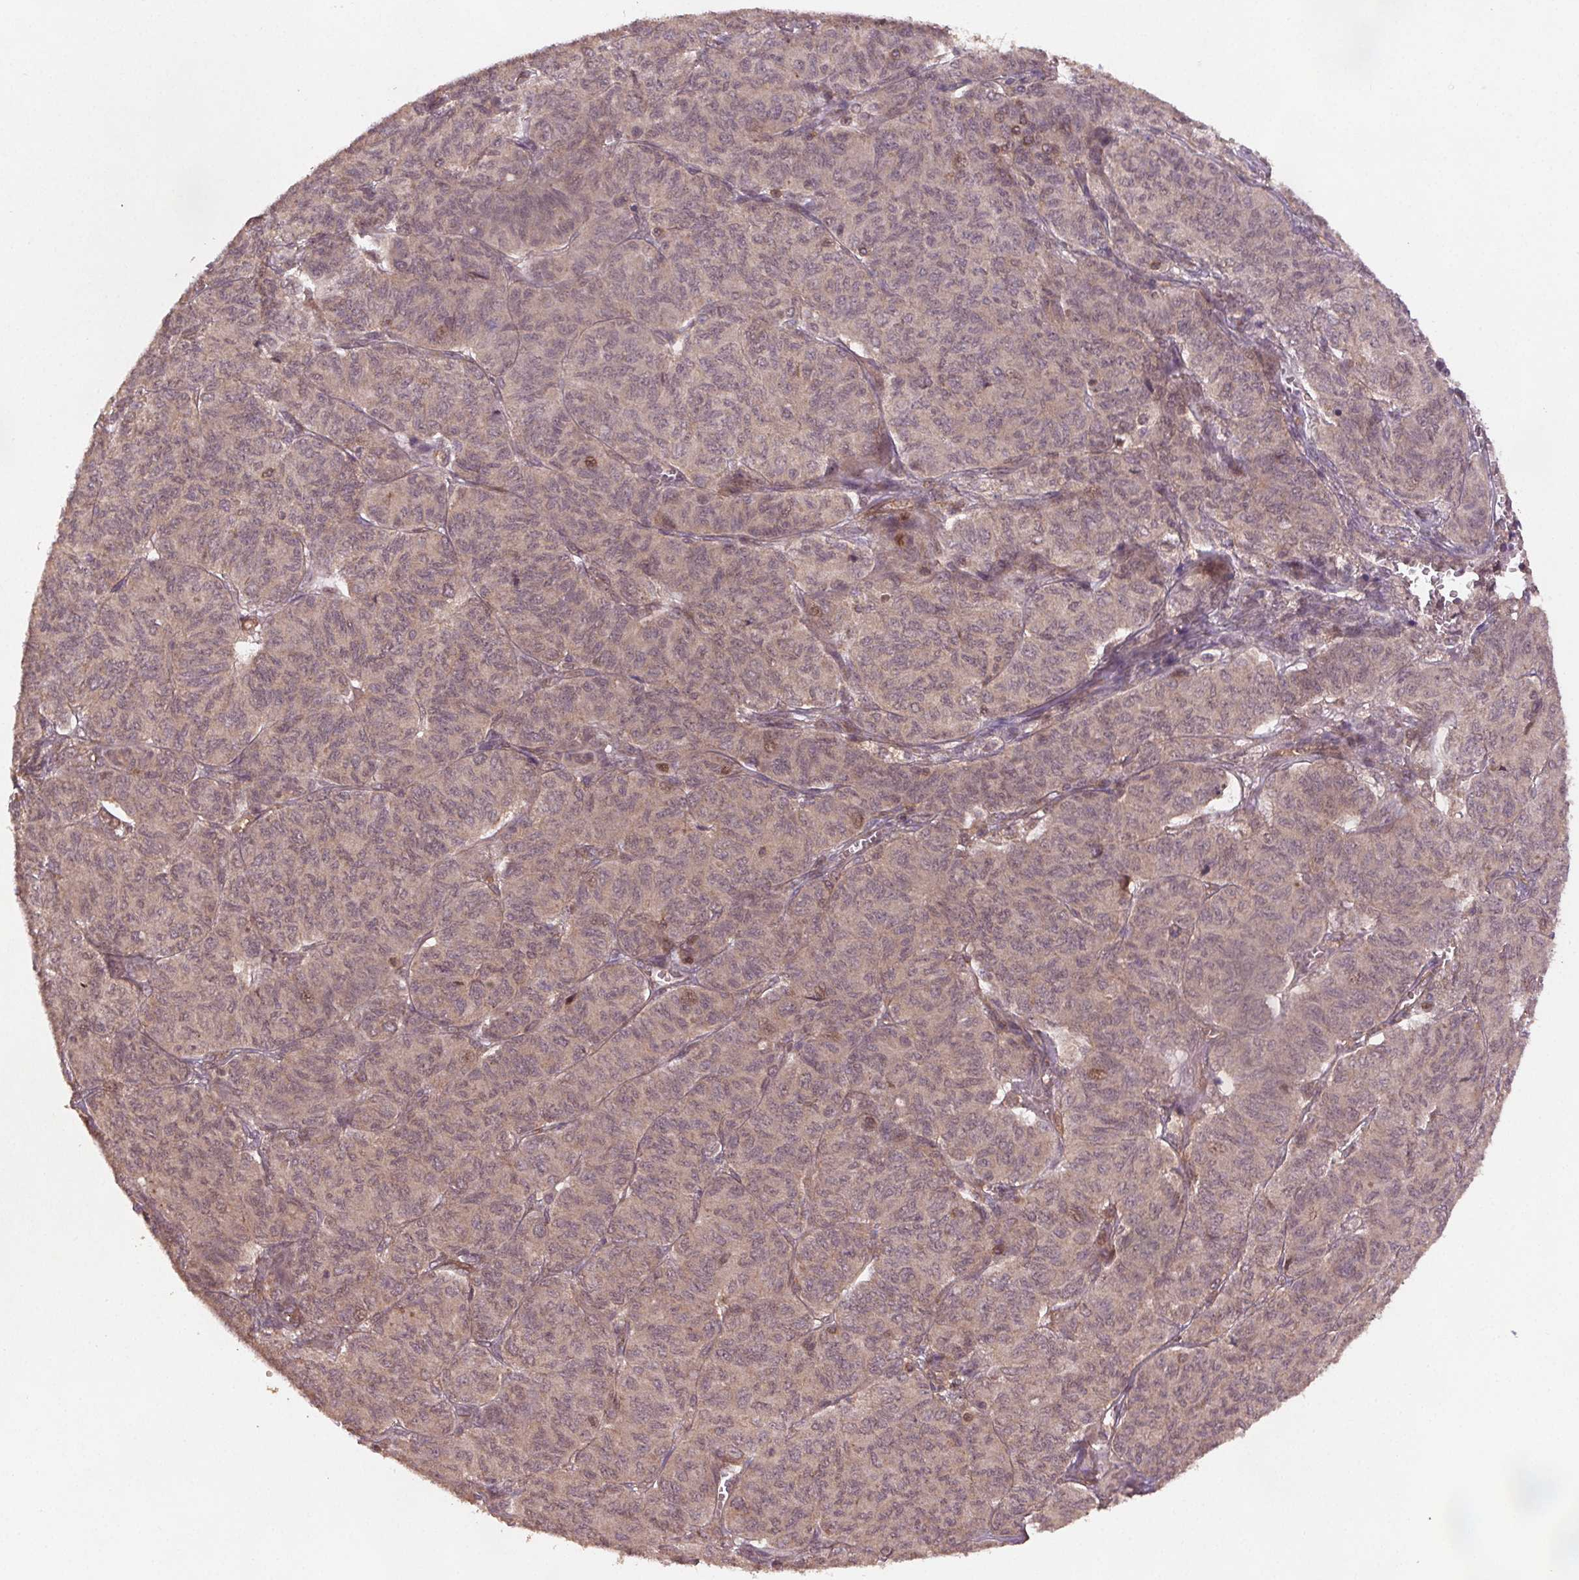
{"staining": {"intensity": "weak", "quantity": ">75%", "location": "cytoplasmic/membranous"}, "tissue": "ovarian cancer", "cell_type": "Tumor cells", "image_type": "cancer", "snomed": [{"axis": "morphology", "description": "Carcinoma, endometroid"}, {"axis": "topography", "description": "Ovary"}], "caption": "The photomicrograph demonstrates a brown stain indicating the presence of a protein in the cytoplasmic/membranous of tumor cells in ovarian cancer.", "gene": "SEC14L2", "patient": {"sex": "female", "age": 80}}